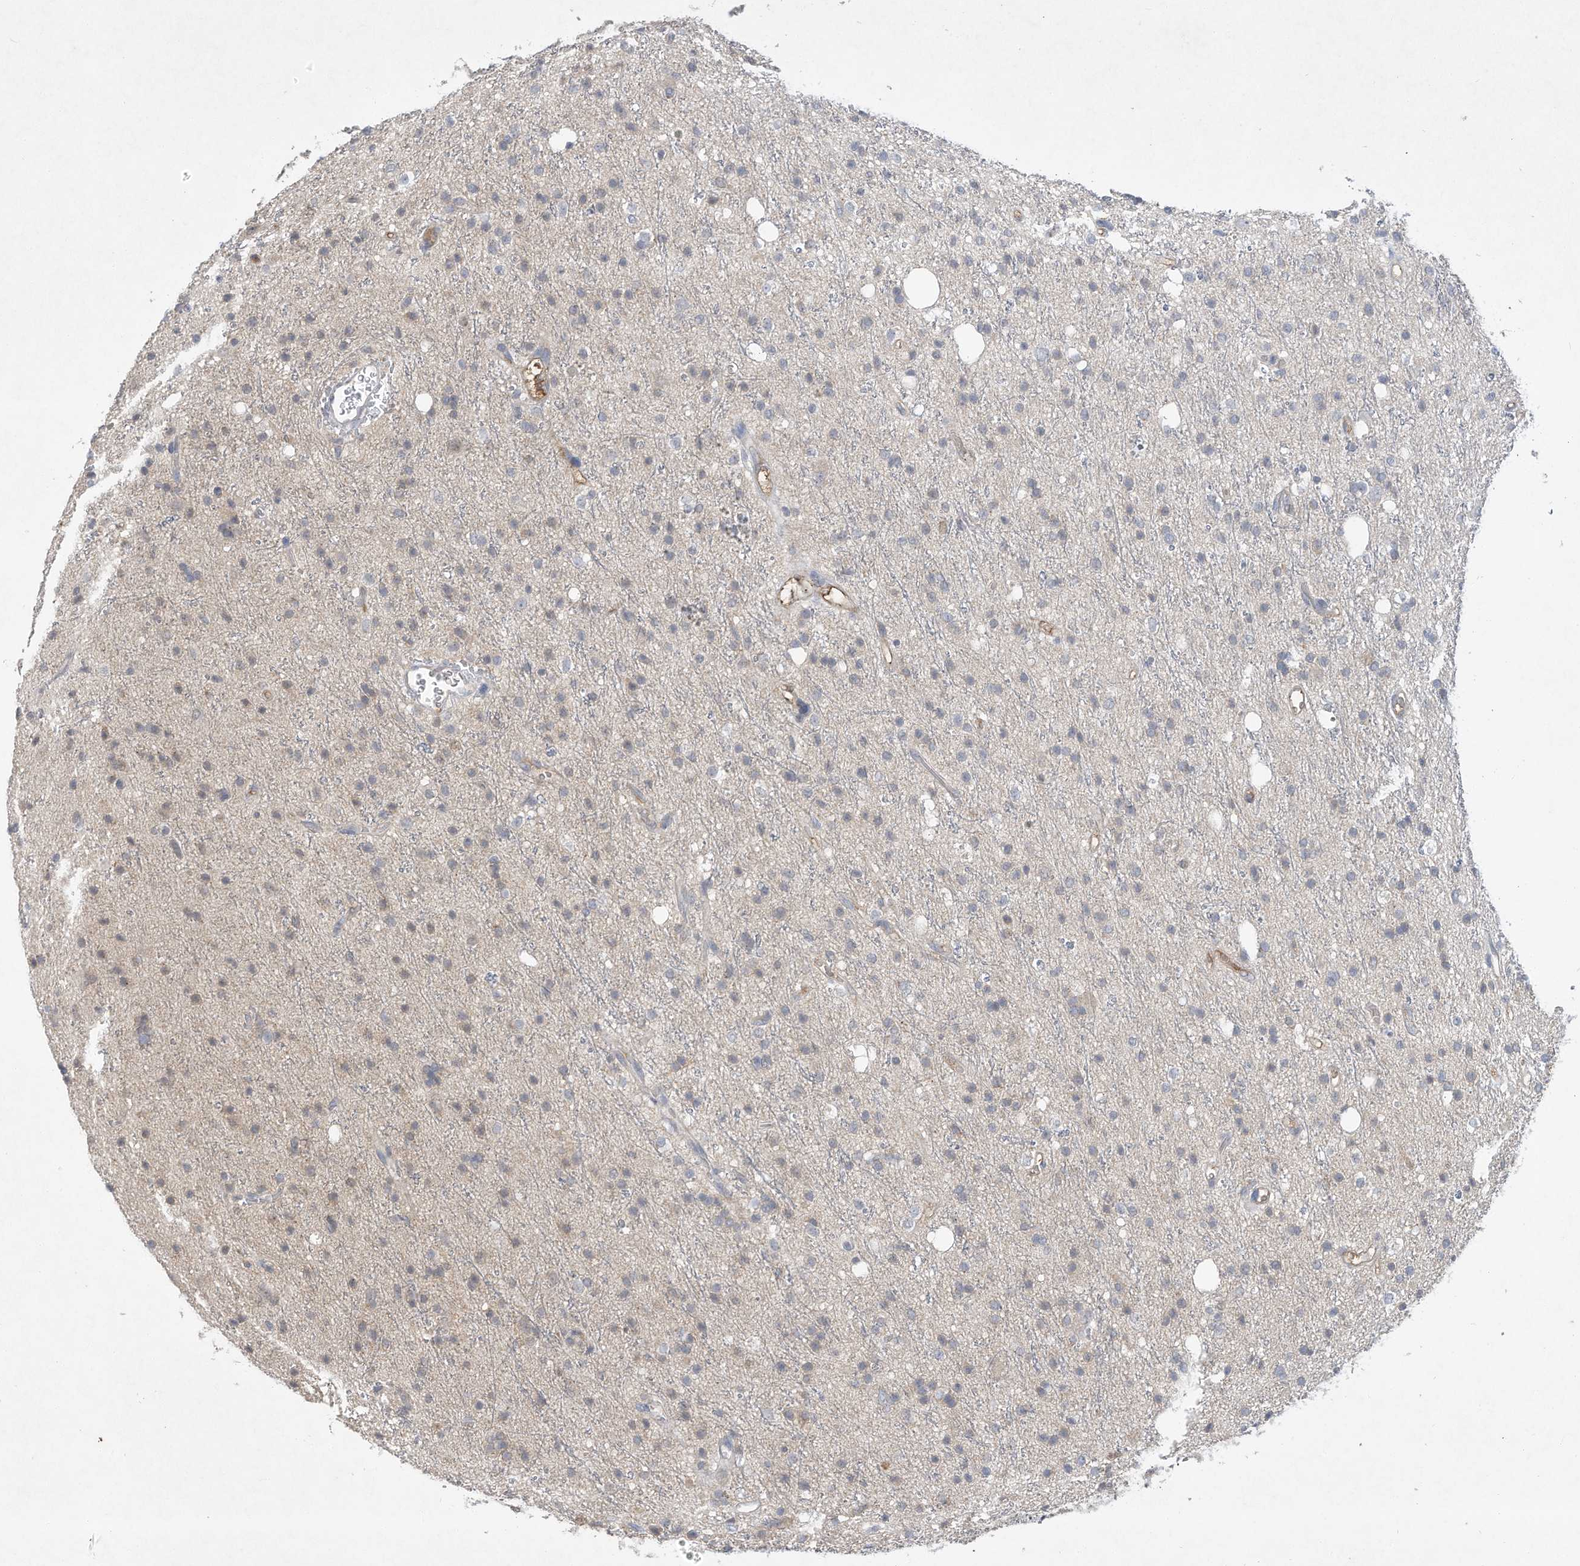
{"staining": {"intensity": "weak", "quantity": "<25%", "location": "cytoplasmic/membranous"}, "tissue": "glioma", "cell_type": "Tumor cells", "image_type": "cancer", "snomed": [{"axis": "morphology", "description": "Glioma, malignant, High grade"}, {"axis": "topography", "description": "Brain"}], "caption": "This is a photomicrograph of immunohistochemistry (IHC) staining of glioma, which shows no positivity in tumor cells.", "gene": "HAS3", "patient": {"sex": "male", "age": 47}}